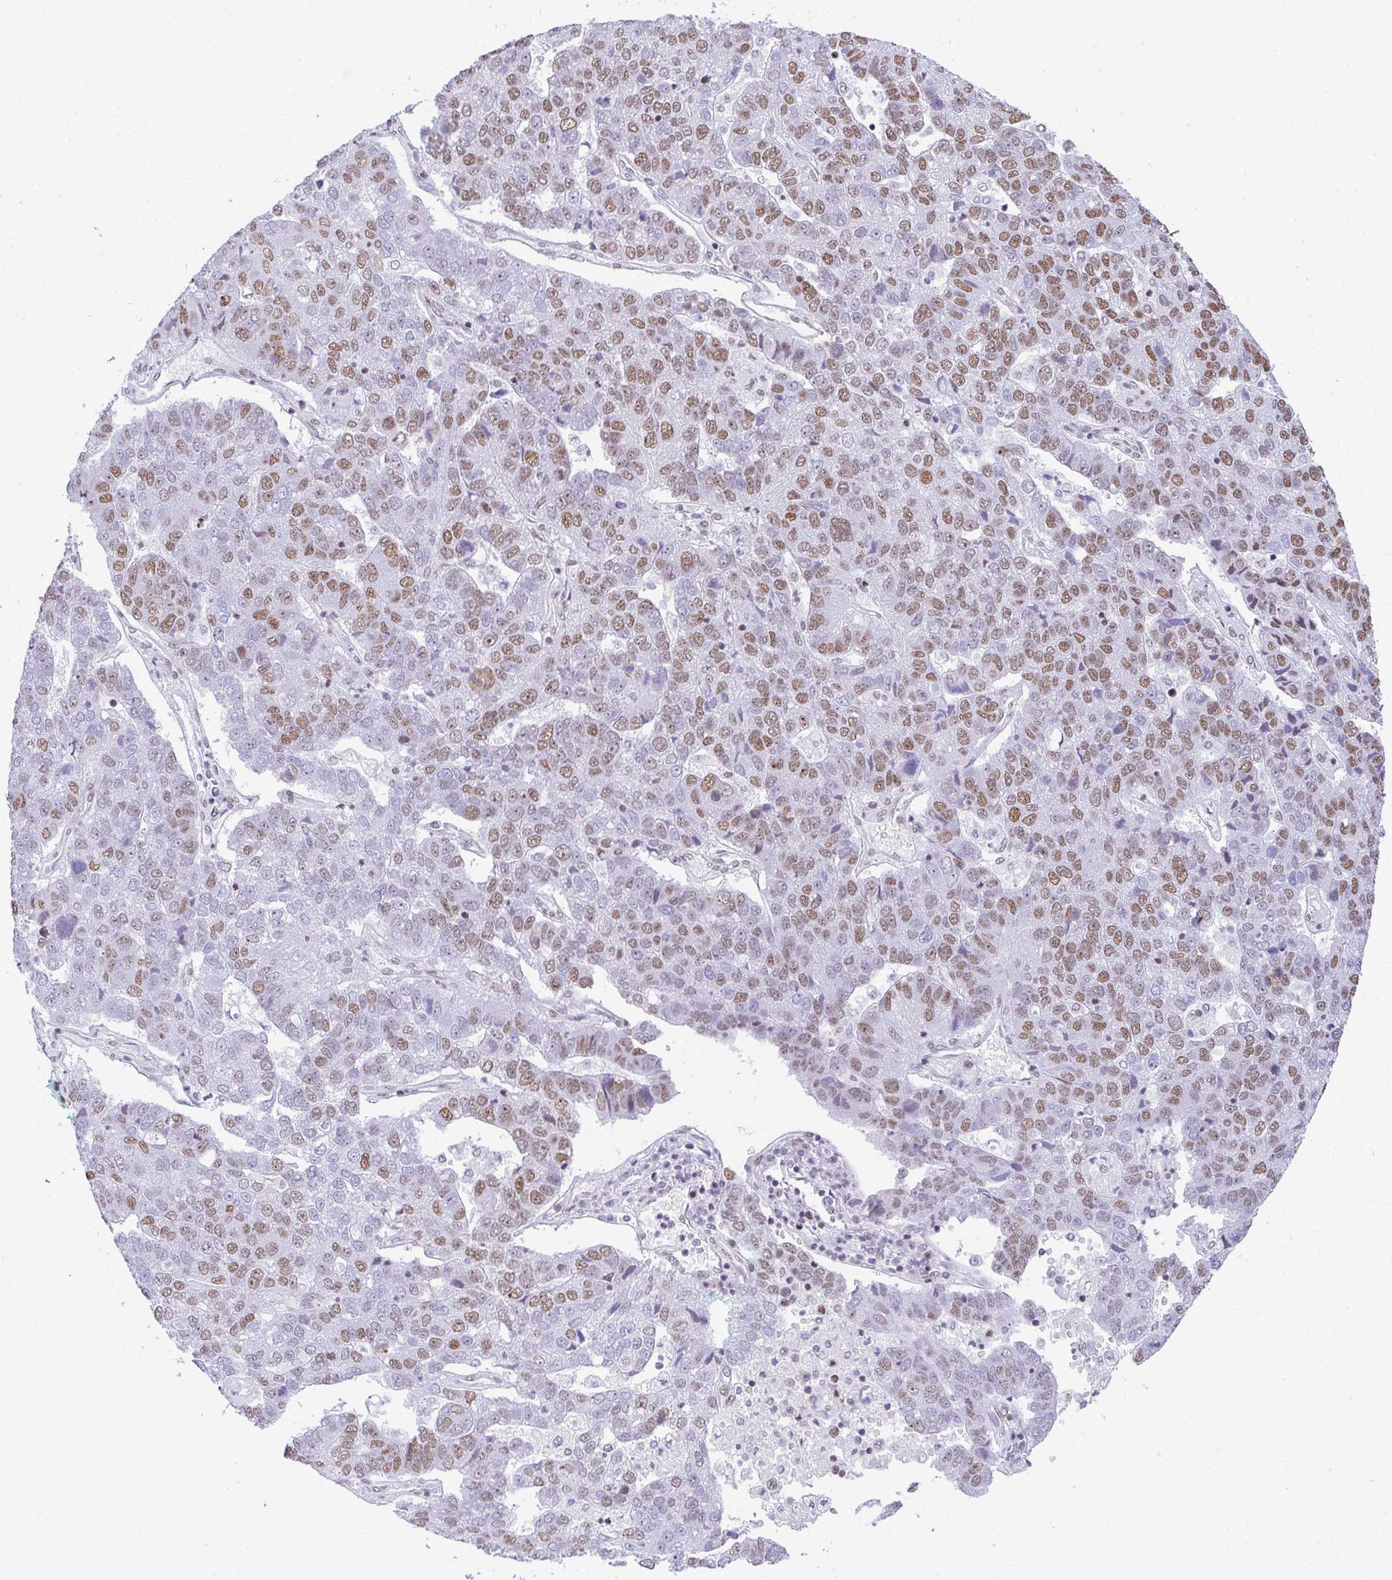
{"staining": {"intensity": "moderate", "quantity": "25%-75%", "location": "nuclear"}, "tissue": "pancreatic cancer", "cell_type": "Tumor cells", "image_type": "cancer", "snomed": [{"axis": "morphology", "description": "Adenocarcinoma, NOS"}, {"axis": "topography", "description": "Pancreas"}], "caption": "A high-resolution histopathology image shows immunohistochemistry staining of pancreatic cancer (adenocarcinoma), which demonstrates moderate nuclear positivity in about 25%-75% of tumor cells.", "gene": "DDX52", "patient": {"sex": "female", "age": 61}}